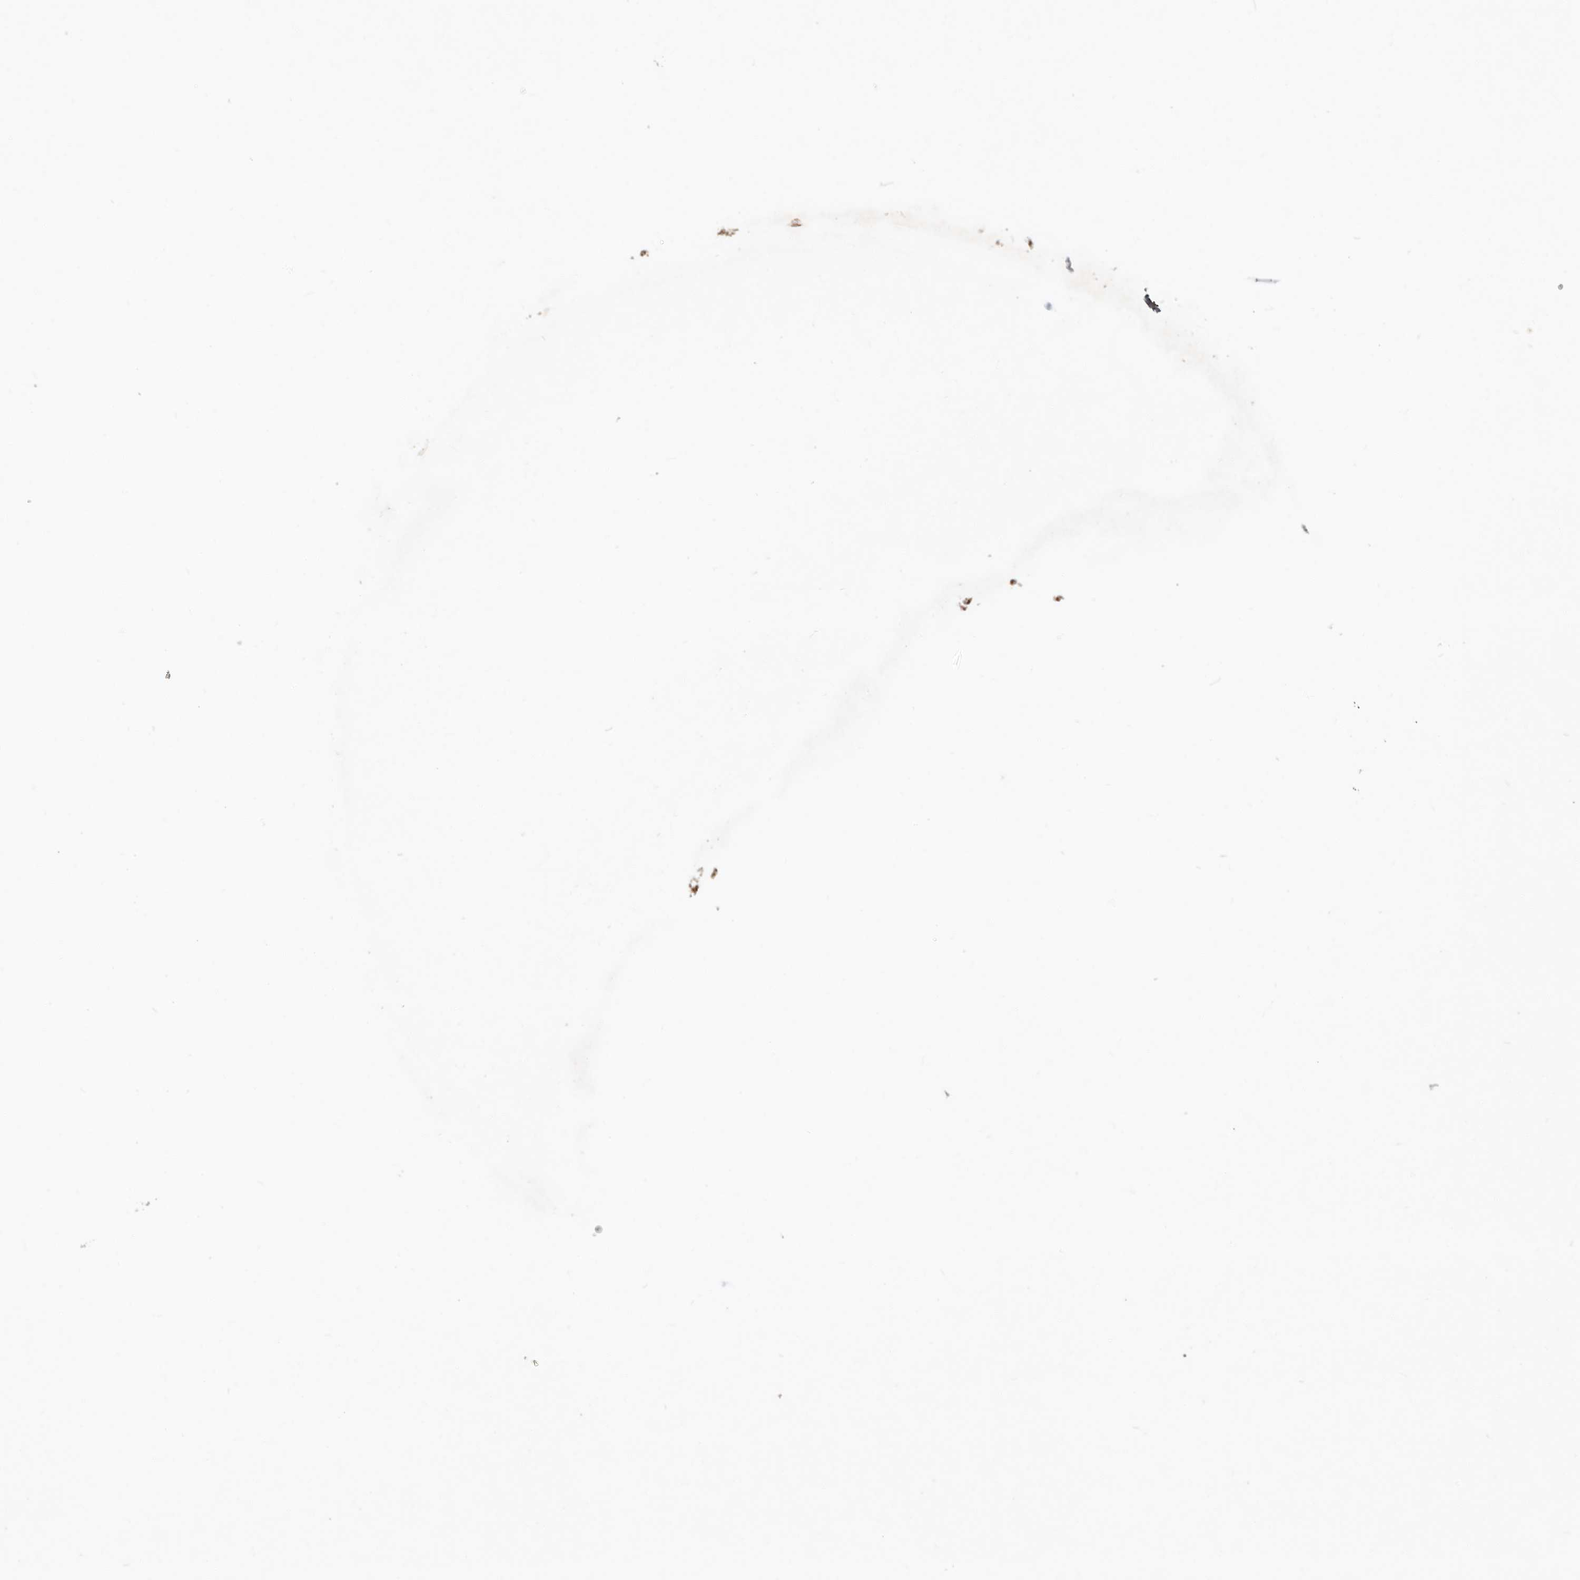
{"staining": {"intensity": "strong", "quantity": ">75%", "location": "cytoplasmic/membranous"}, "tissue": "testis cancer", "cell_type": "Tumor cells", "image_type": "cancer", "snomed": [{"axis": "morphology", "description": "Seminoma, NOS"}, {"axis": "topography", "description": "Testis"}], "caption": "High-power microscopy captured an IHC photomicrograph of testis cancer (seminoma), revealing strong cytoplasmic/membranous staining in approximately >75% of tumor cells. The staining was performed using DAB, with brown indicating positive protein expression. Nuclei are stained blue with hematoxylin.", "gene": "GCNT2", "patient": {"sex": "male", "age": 71}}